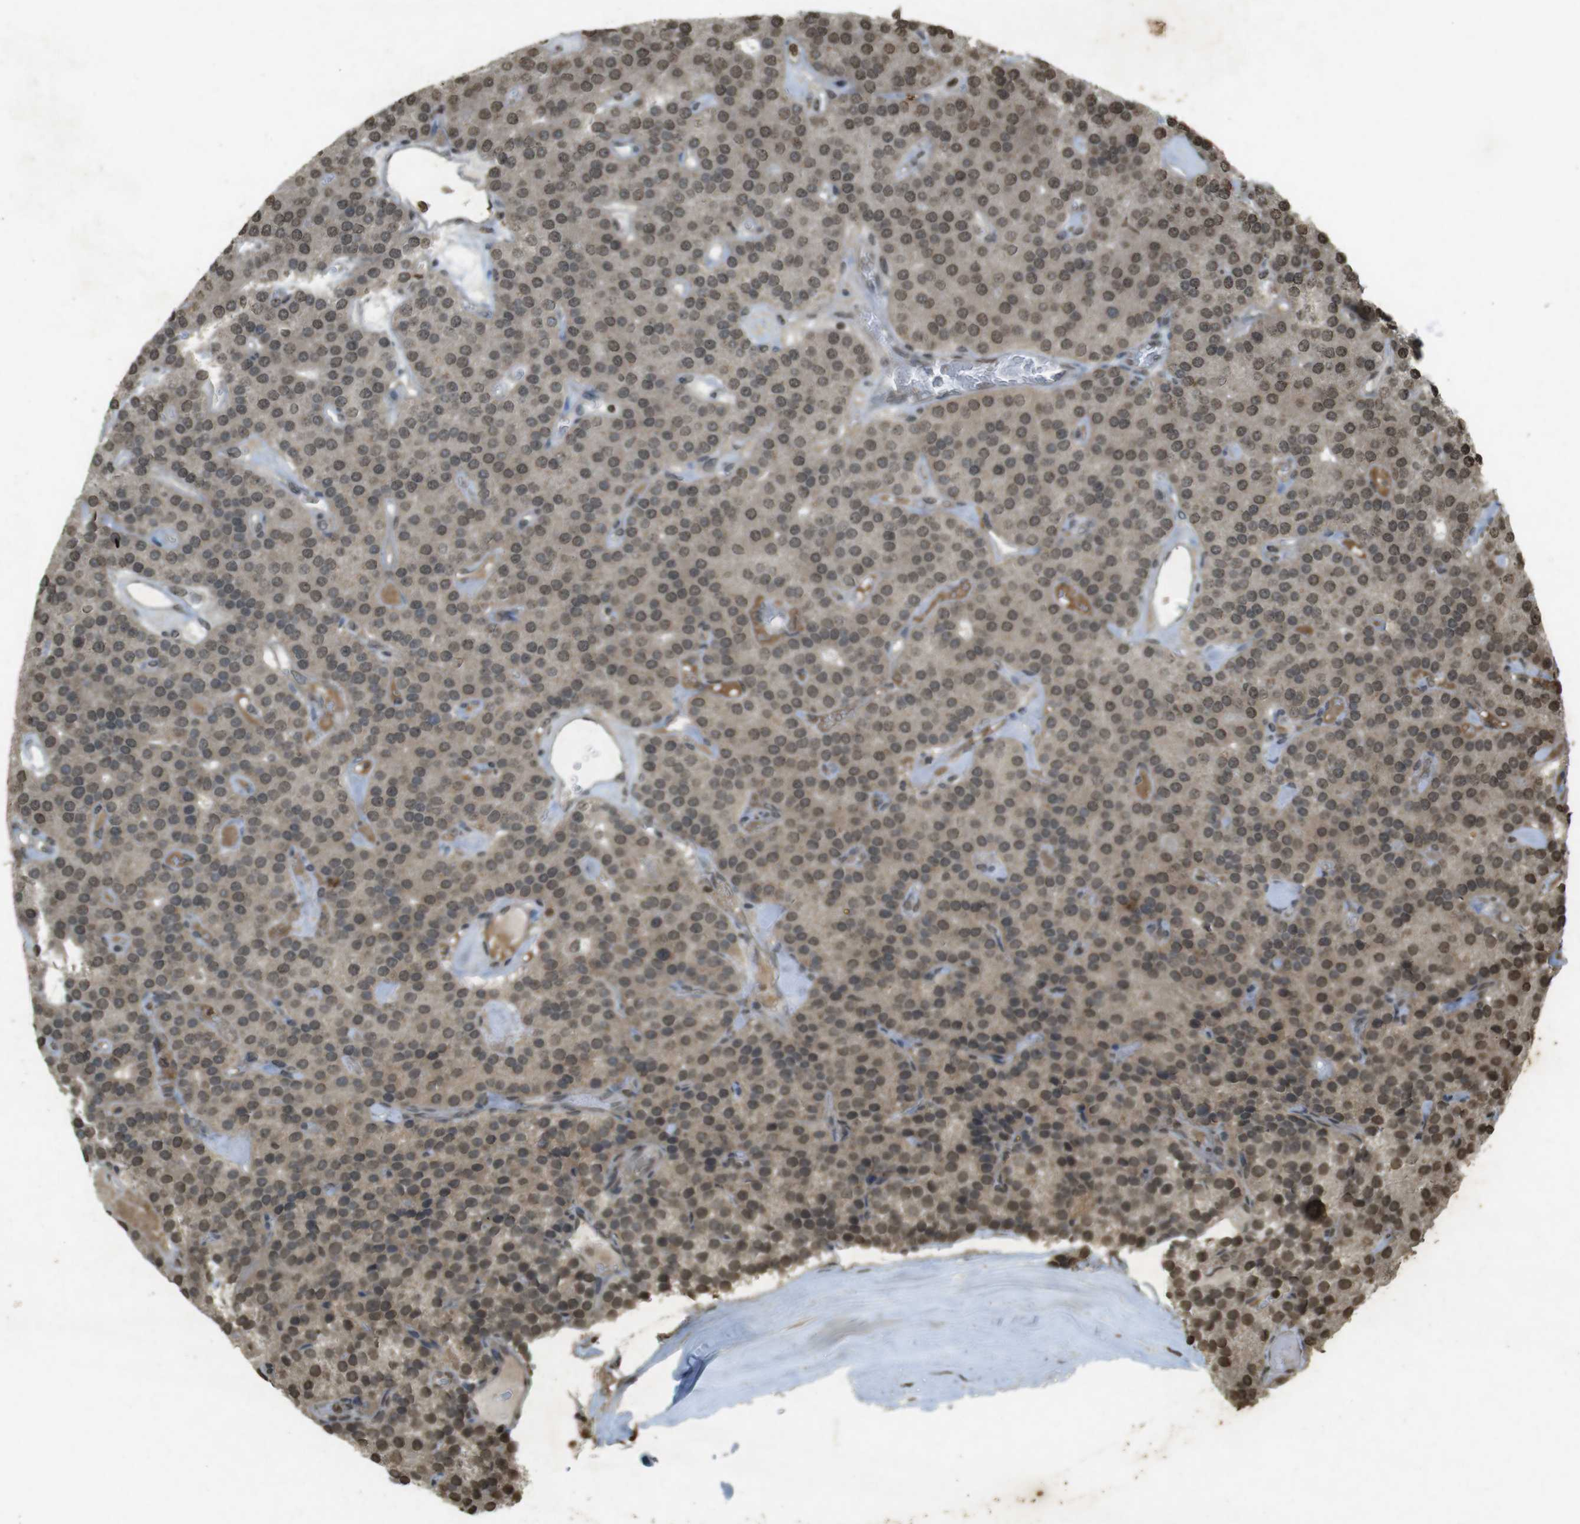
{"staining": {"intensity": "moderate", "quantity": ">75%", "location": "cytoplasmic/membranous,nuclear"}, "tissue": "parathyroid gland", "cell_type": "Glandular cells", "image_type": "normal", "snomed": [{"axis": "morphology", "description": "Normal tissue, NOS"}, {"axis": "morphology", "description": "Adenoma, NOS"}, {"axis": "topography", "description": "Parathyroid gland"}], "caption": "A brown stain shows moderate cytoplasmic/membranous,nuclear positivity of a protein in glandular cells of unremarkable parathyroid gland.", "gene": "ORC4", "patient": {"sex": "female", "age": 86}}